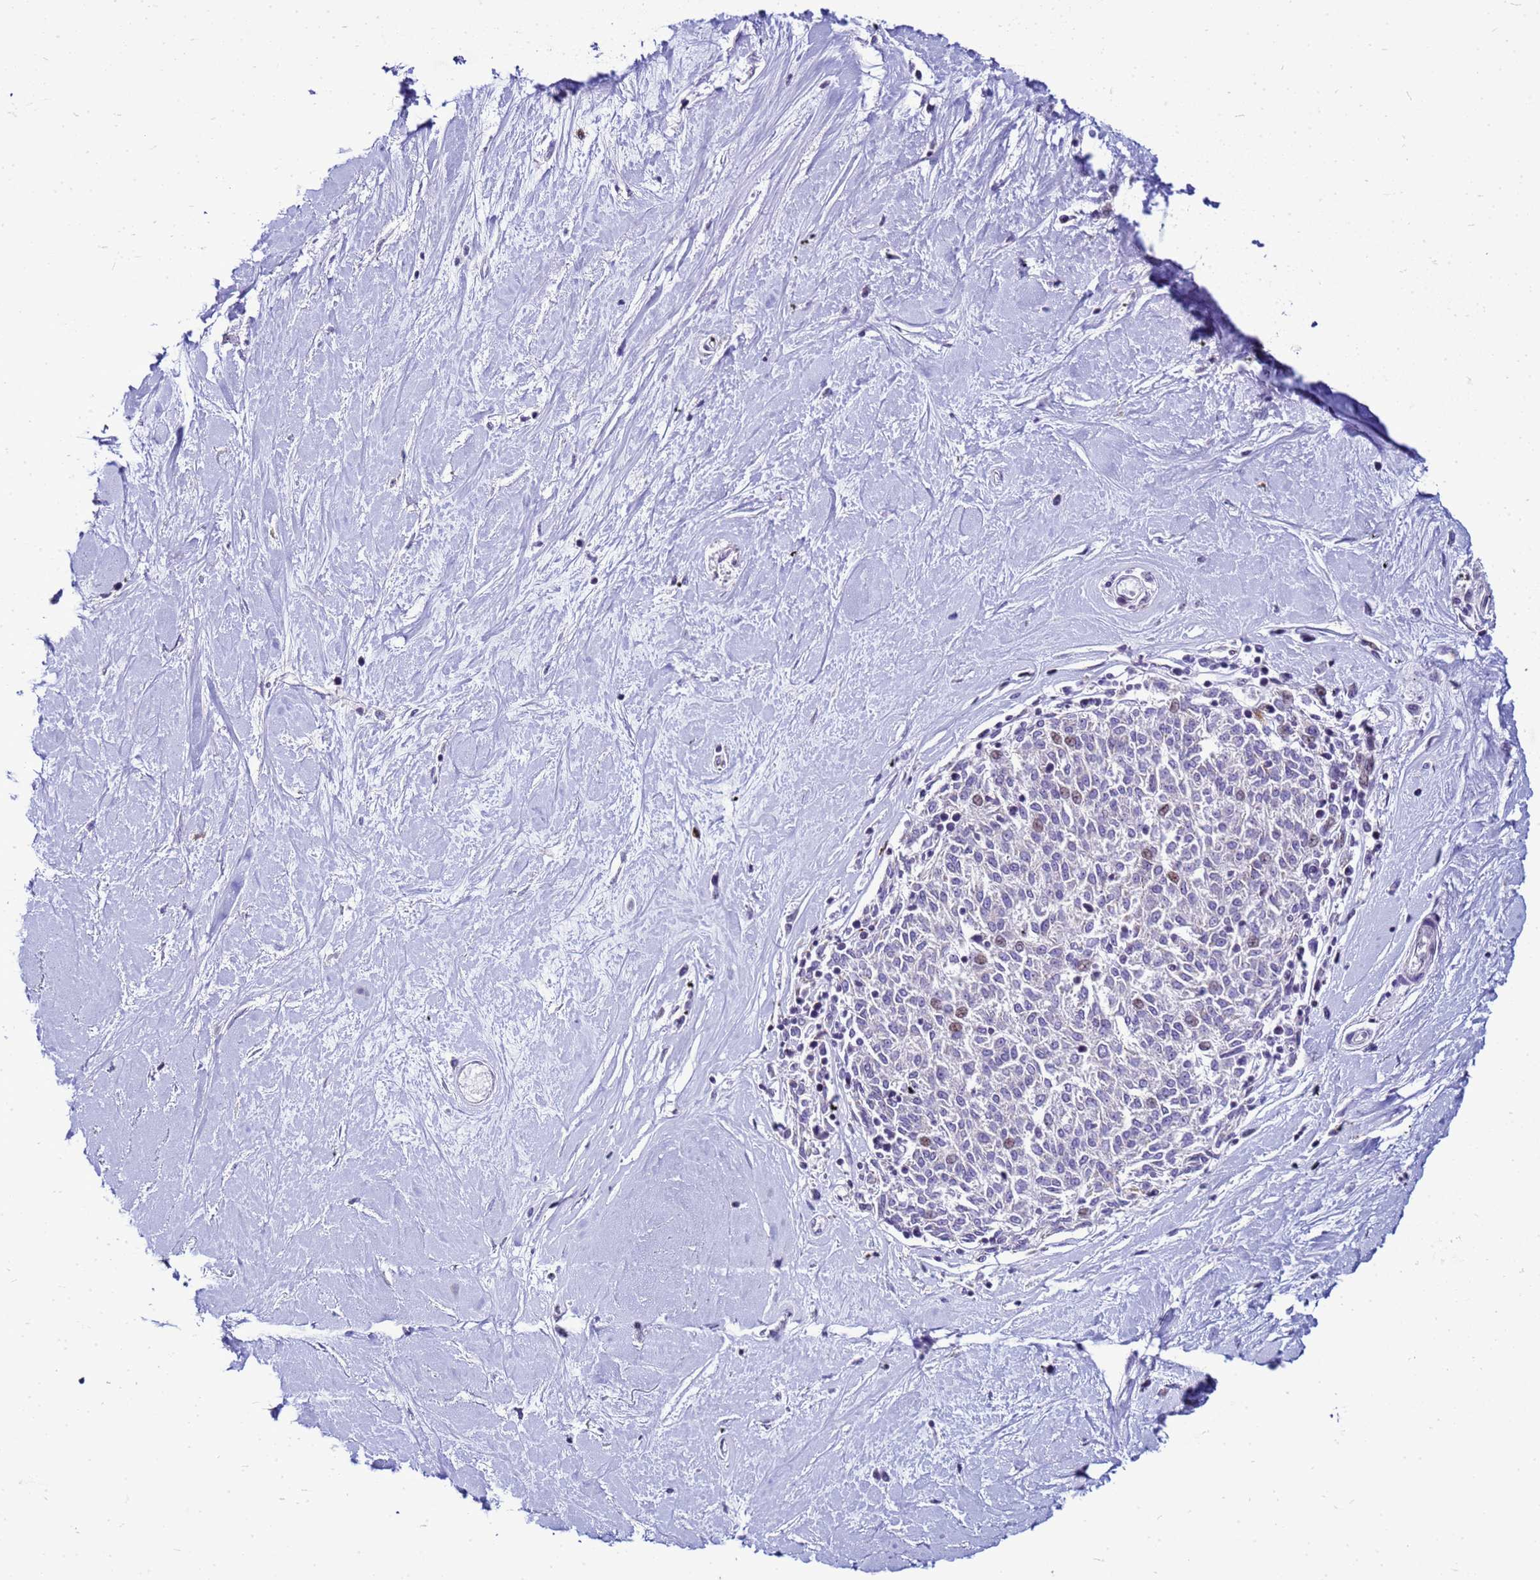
{"staining": {"intensity": "negative", "quantity": "none", "location": "none"}, "tissue": "melanoma", "cell_type": "Tumor cells", "image_type": "cancer", "snomed": [{"axis": "morphology", "description": "Malignant melanoma, NOS"}, {"axis": "topography", "description": "Skin"}], "caption": "An immunohistochemistry (IHC) image of malignant melanoma is shown. There is no staining in tumor cells of malignant melanoma.", "gene": "VPS4B", "patient": {"sex": "female", "age": 72}}